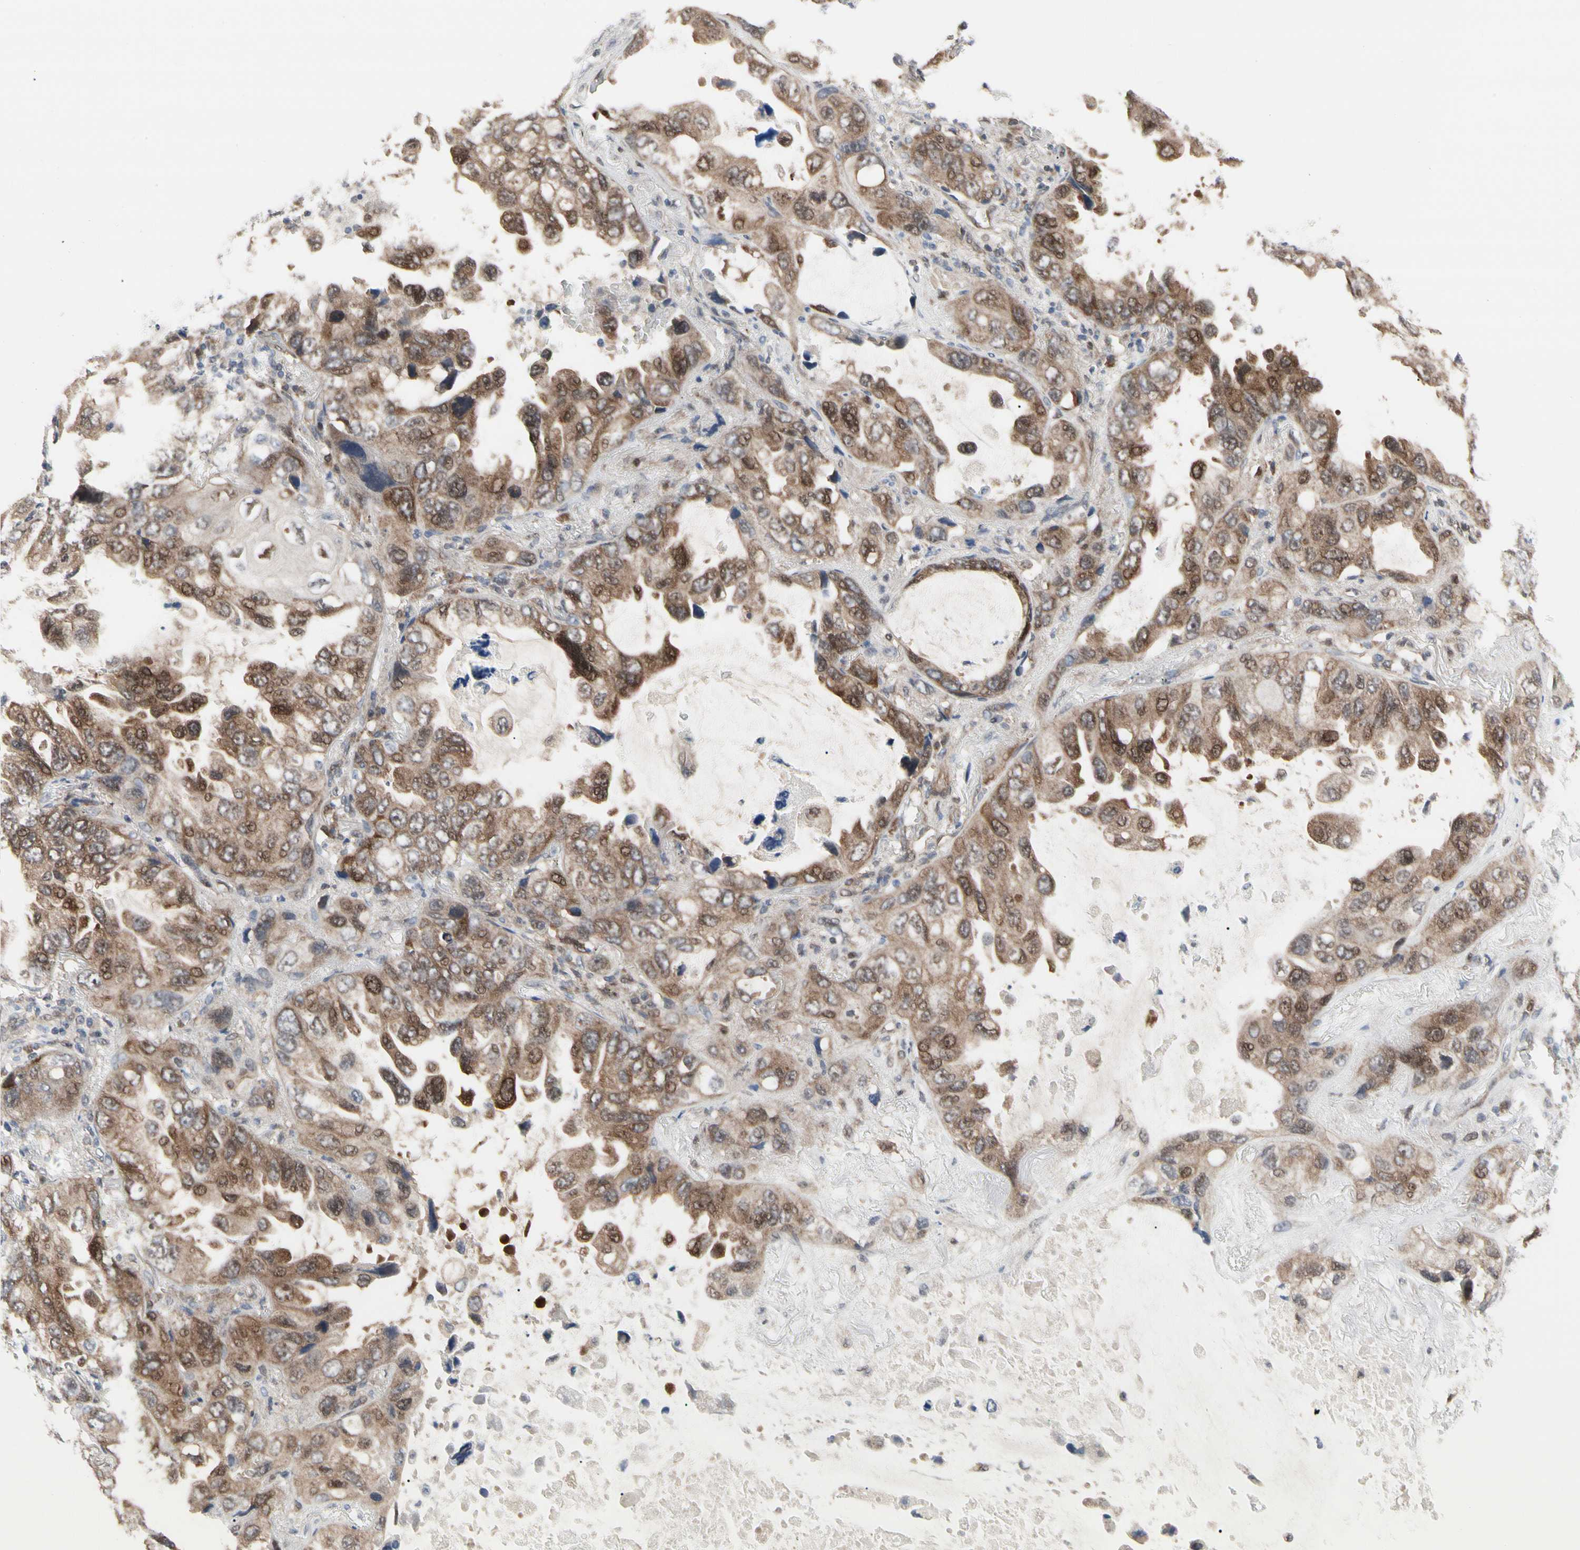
{"staining": {"intensity": "moderate", "quantity": ">75%", "location": "cytoplasmic/membranous,nuclear"}, "tissue": "lung cancer", "cell_type": "Tumor cells", "image_type": "cancer", "snomed": [{"axis": "morphology", "description": "Squamous cell carcinoma, NOS"}, {"axis": "topography", "description": "Lung"}], "caption": "A histopathology image of human squamous cell carcinoma (lung) stained for a protein exhibits moderate cytoplasmic/membranous and nuclear brown staining in tumor cells.", "gene": "CDK5", "patient": {"sex": "female", "age": 73}}